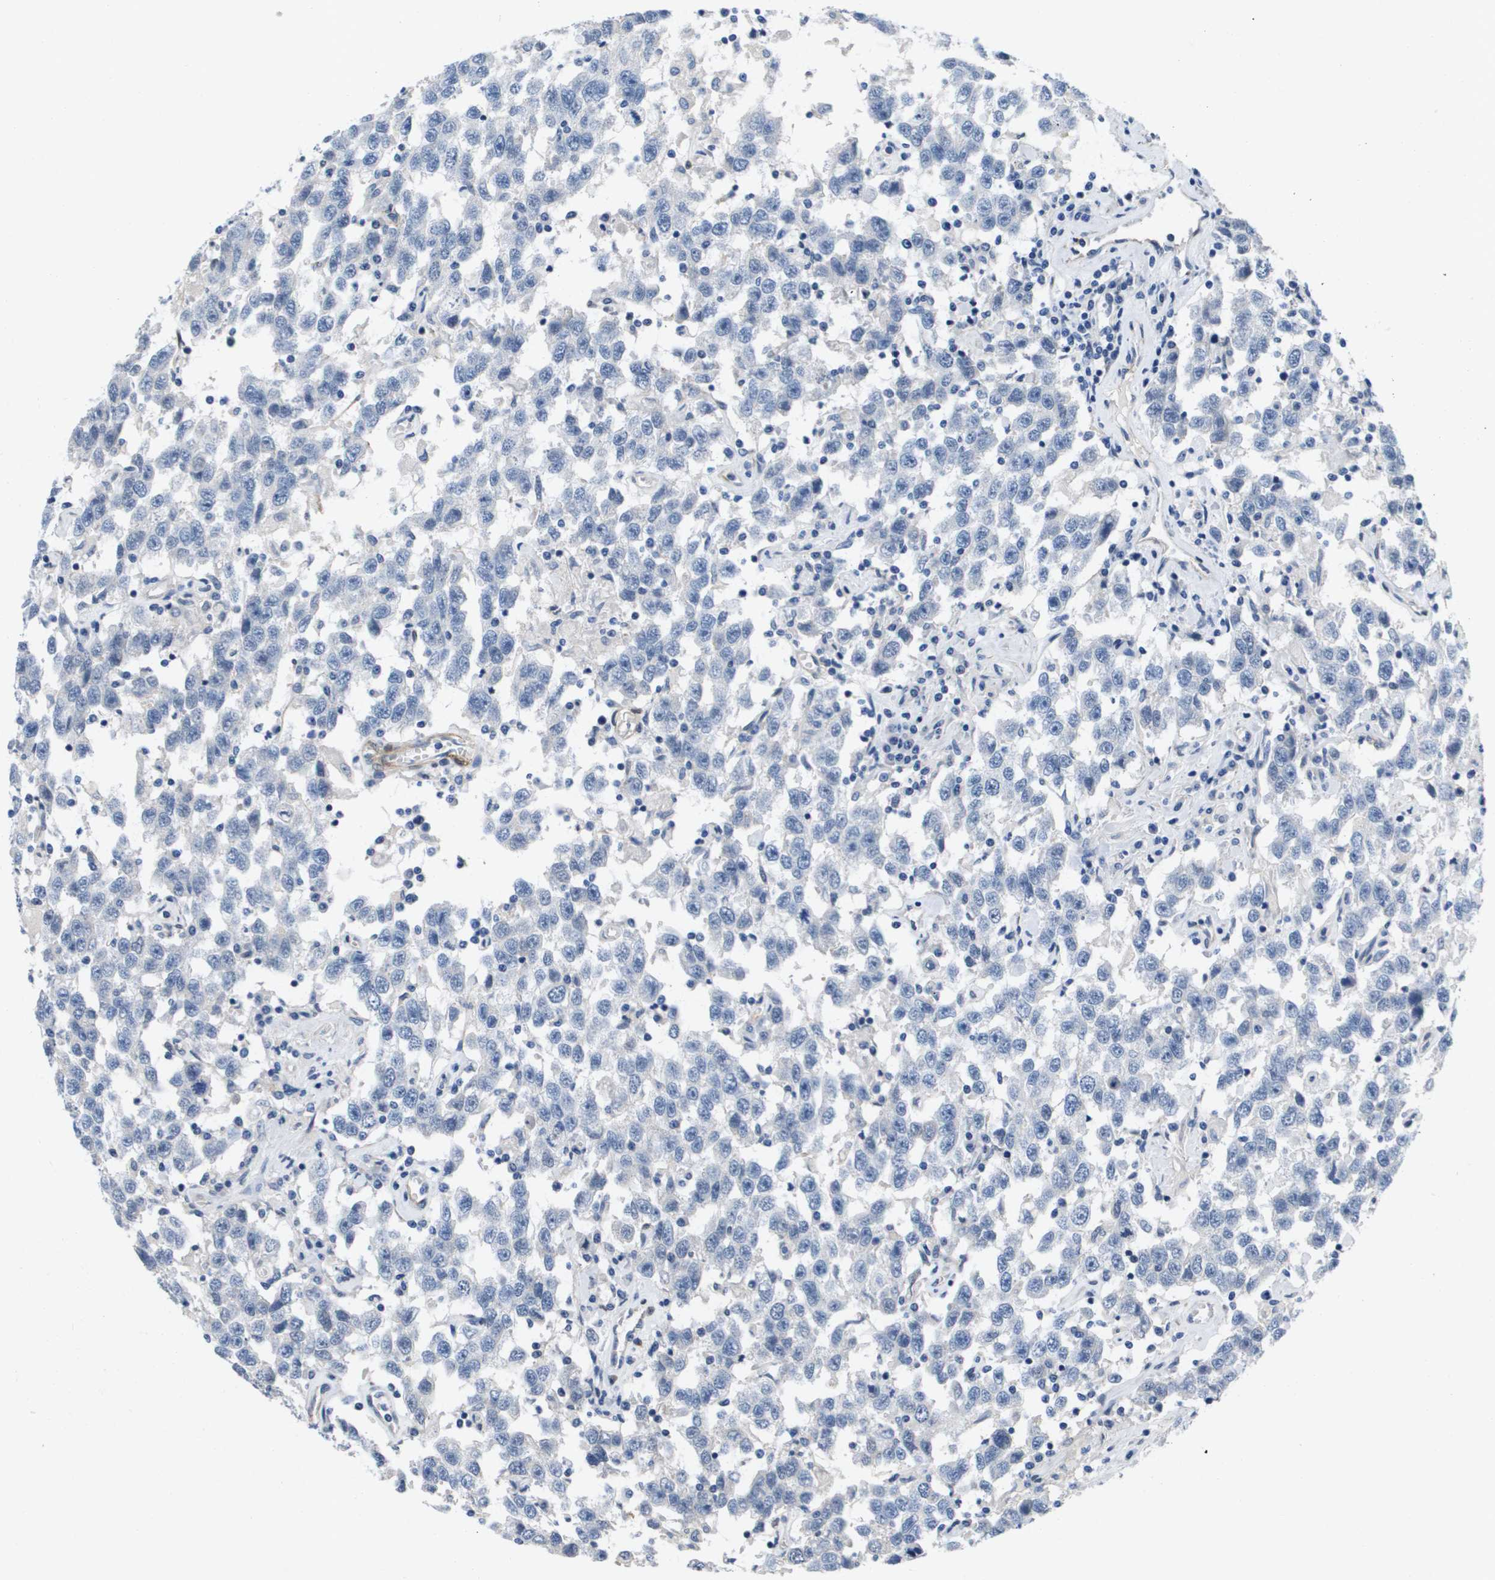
{"staining": {"intensity": "negative", "quantity": "none", "location": "none"}, "tissue": "testis cancer", "cell_type": "Tumor cells", "image_type": "cancer", "snomed": [{"axis": "morphology", "description": "Seminoma, NOS"}, {"axis": "topography", "description": "Testis"}], "caption": "Micrograph shows no protein positivity in tumor cells of testis cancer tissue.", "gene": "LPP", "patient": {"sex": "male", "age": 41}}